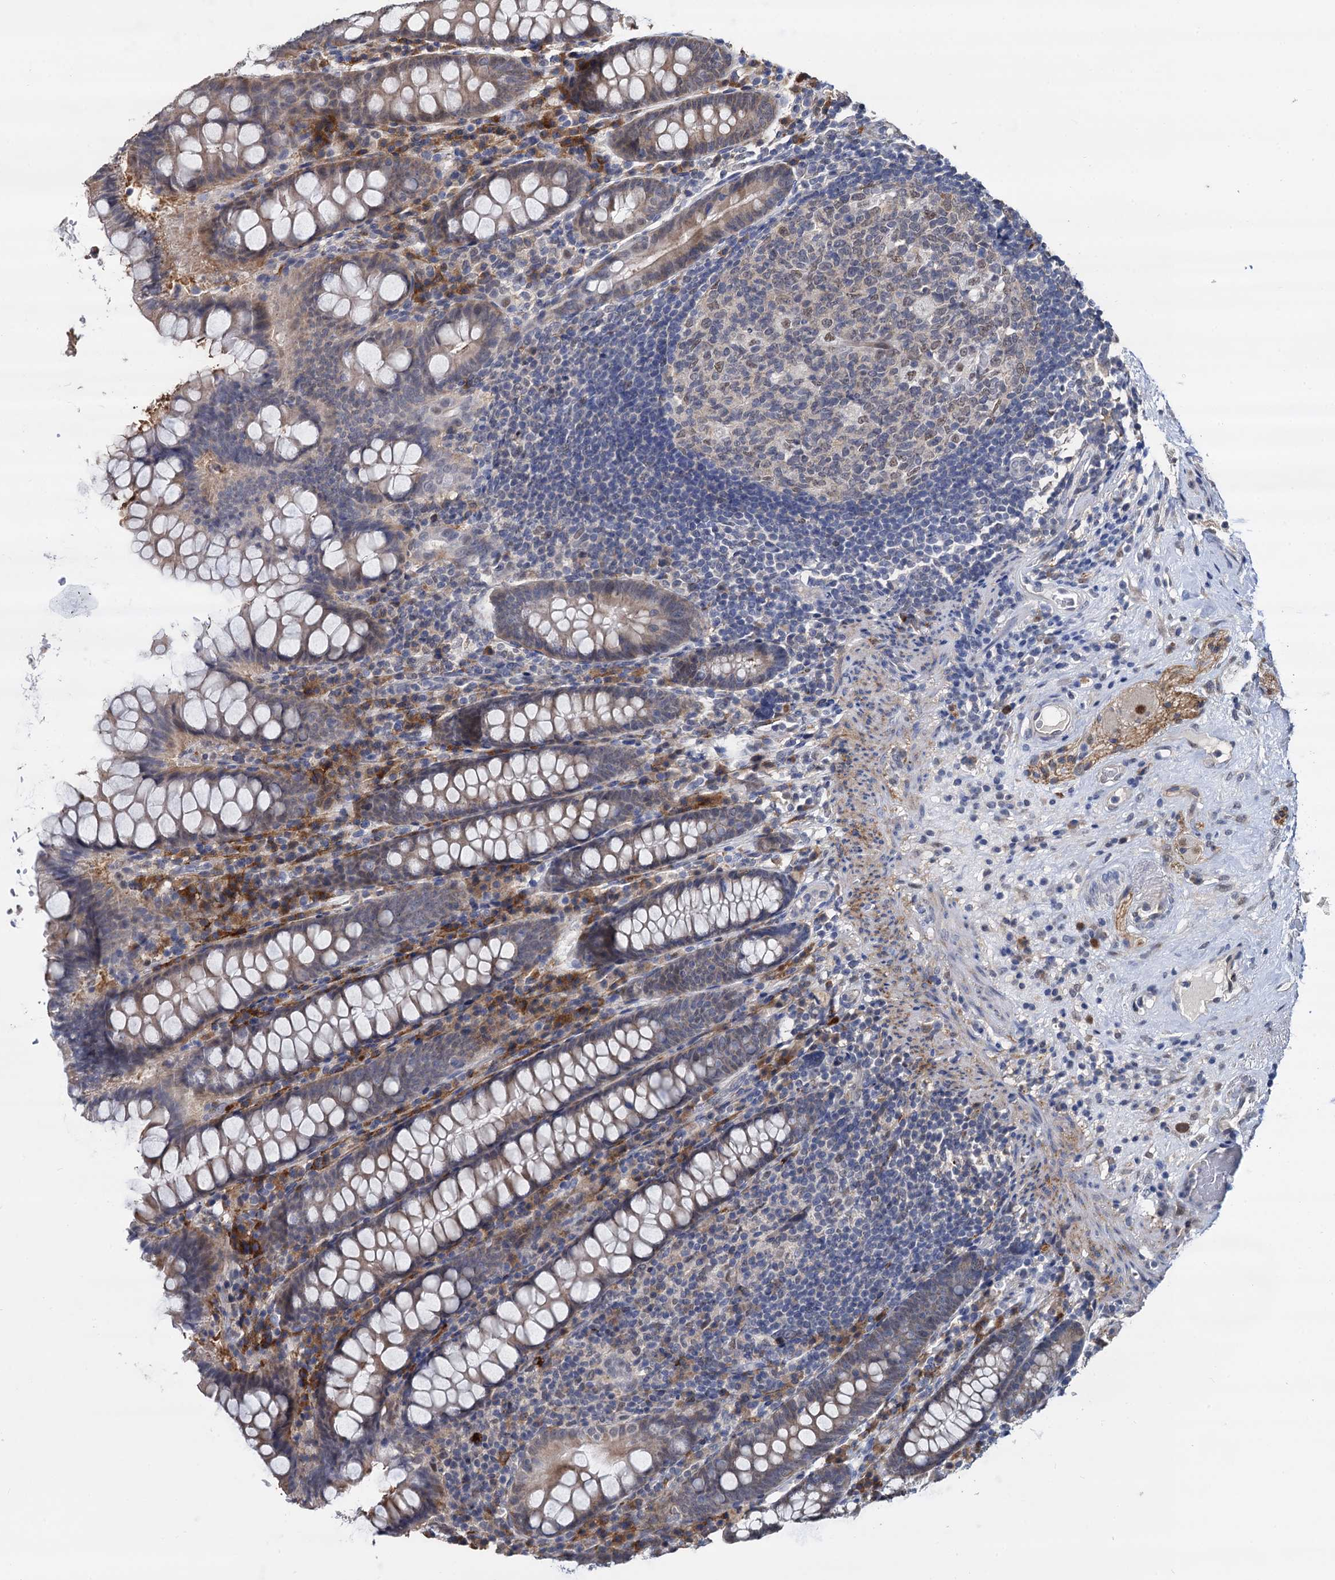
{"staining": {"intensity": "weak", "quantity": "25%-75%", "location": "cytoplasmic/membranous,nuclear"}, "tissue": "colon", "cell_type": "Endothelial cells", "image_type": "normal", "snomed": [{"axis": "morphology", "description": "Normal tissue, NOS"}, {"axis": "topography", "description": "Colon"}], "caption": "A high-resolution photomicrograph shows IHC staining of benign colon, which shows weak cytoplasmic/membranous,nuclear expression in about 25%-75% of endothelial cells.", "gene": "PSMD4", "patient": {"sex": "female", "age": 79}}